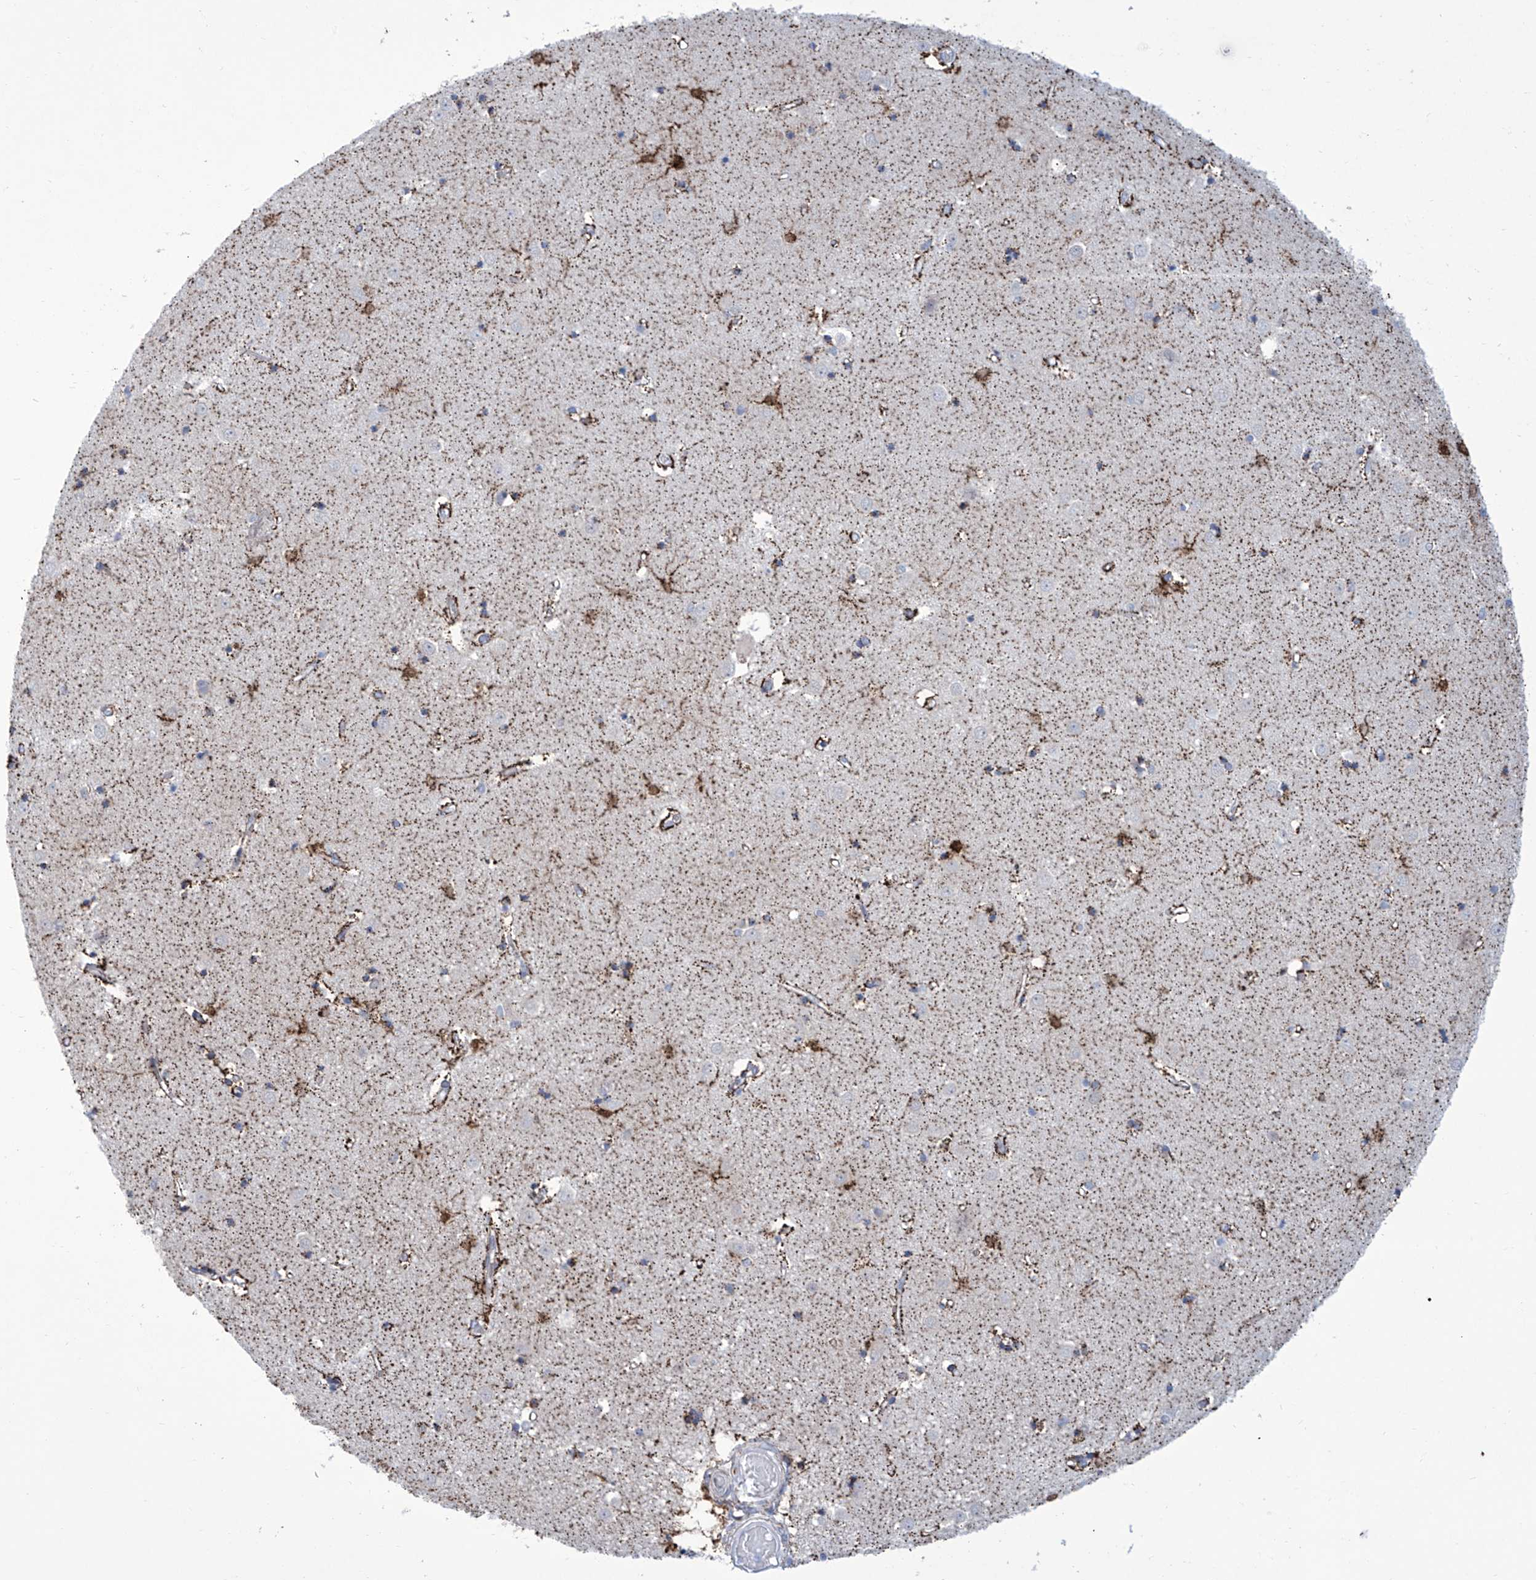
{"staining": {"intensity": "strong", "quantity": "25%-75%", "location": "cytoplasmic/membranous"}, "tissue": "caudate", "cell_type": "Glial cells", "image_type": "normal", "snomed": [{"axis": "morphology", "description": "Normal tissue, NOS"}, {"axis": "topography", "description": "Lateral ventricle wall"}], "caption": "The histopathology image shows a brown stain indicating the presence of a protein in the cytoplasmic/membranous of glial cells in caudate.", "gene": "ALDH6A1", "patient": {"sex": "male", "age": 45}}